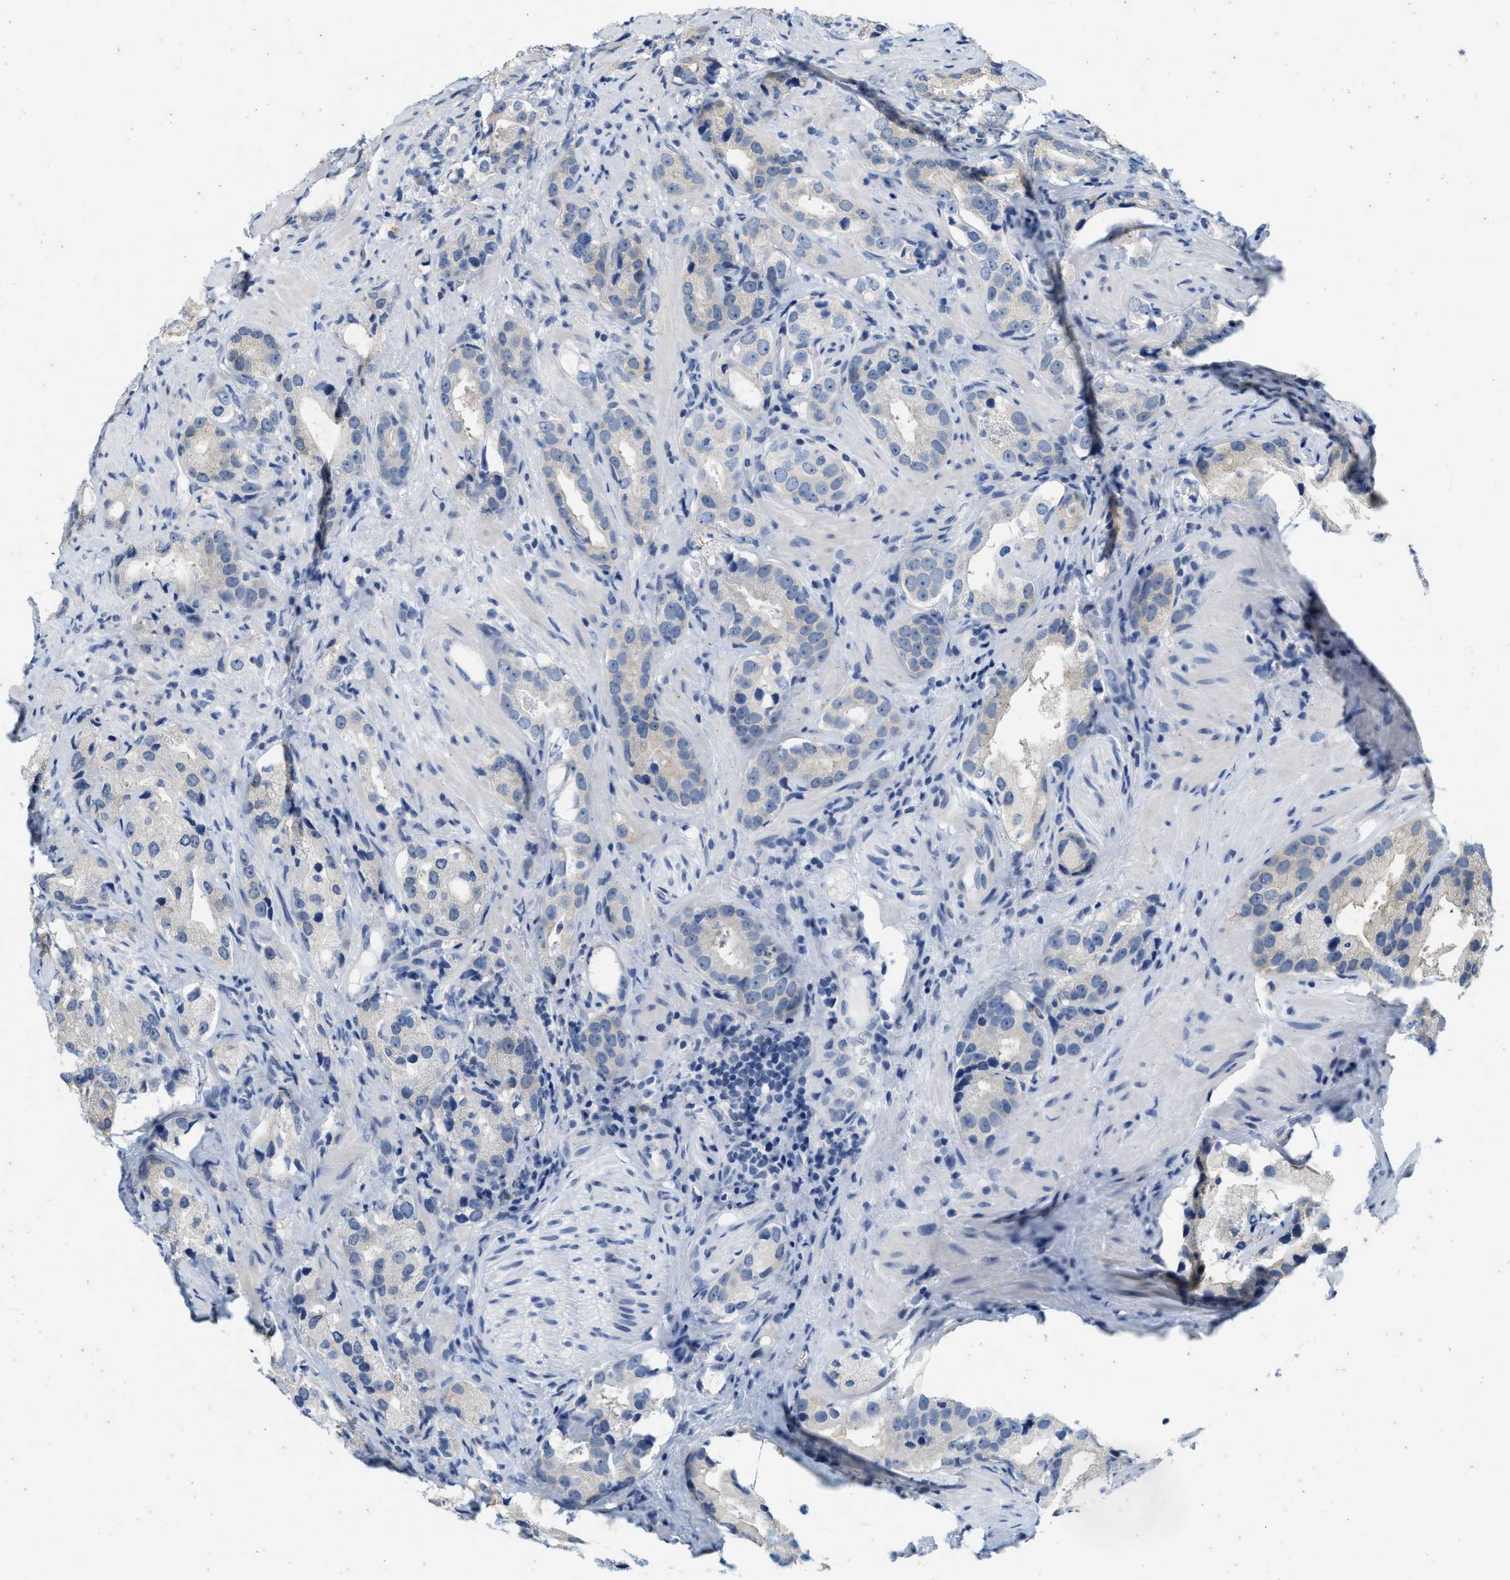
{"staining": {"intensity": "negative", "quantity": "none", "location": "none"}, "tissue": "prostate cancer", "cell_type": "Tumor cells", "image_type": "cancer", "snomed": [{"axis": "morphology", "description": "Adenocarcinoma, High grade"}, {"axis": "topography", "description": "Prostate"}], "caption": "A high-resolution histopathology image shows immunohistochemistry staining of prostate cancer, which reveals no significant expression in tumor cells.", "gene": "ABCB11", "patient": {"sex": "male", "age": 63}}